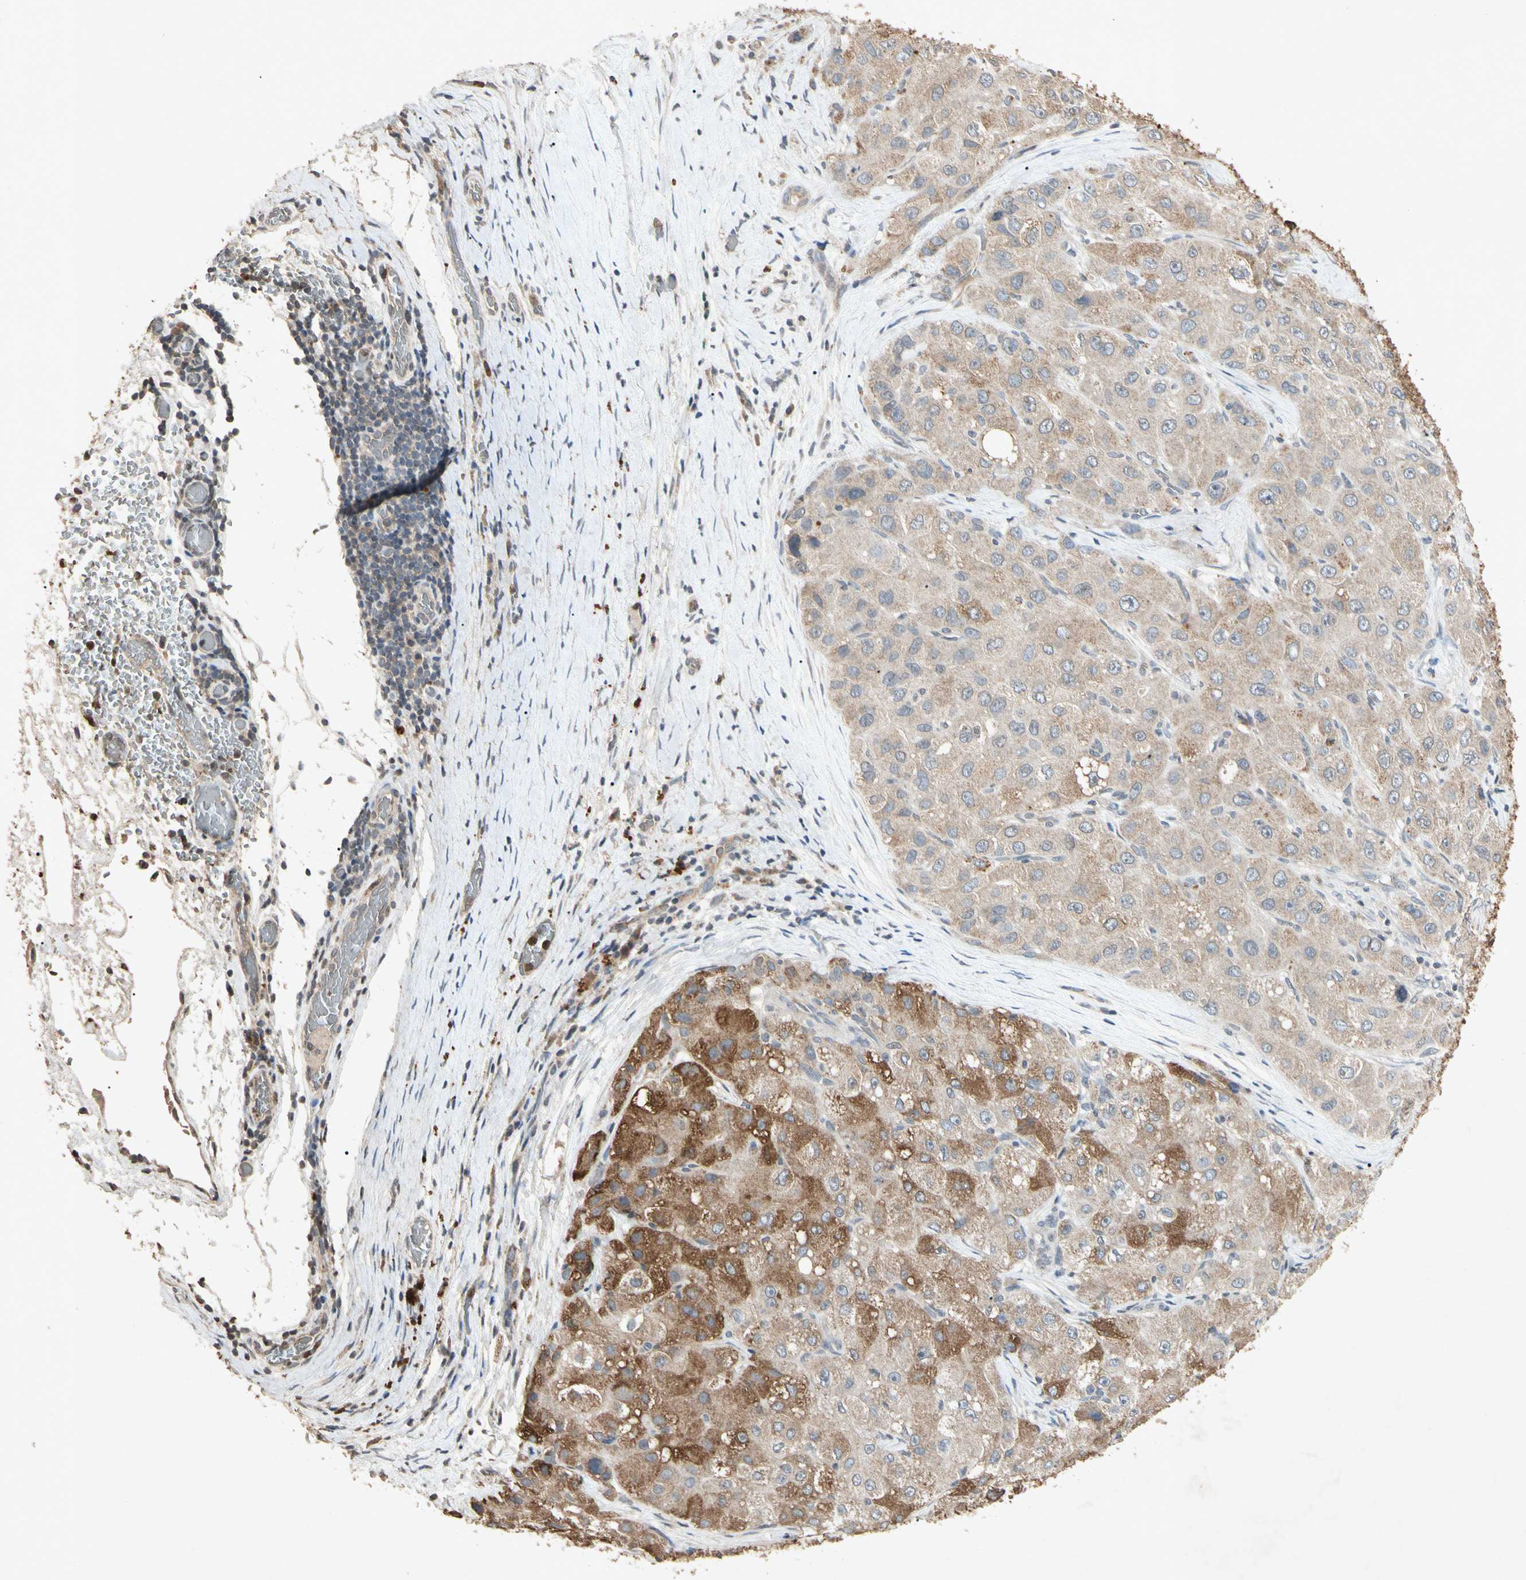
{"staining": {"intensity": "weak", "quantity": ">75%", "location": "cytoplasmic/membranous"}, "tissue": "liver cancer", "cell_type": "Tumor cells", "image_type": "cancer", "snomed": [{"axis": "morphology", "description": "Carcinoma, Hepatocellular, NOS"}, {"axis": "topography", "description": "Liver"}], "caption": "Liver cancer stained with IHC exhibits weak cytoplasmic/membranous staining in about >75% of tumor cells. The protein is stained brown, and the nuclei are stained in blue (DAB (3,3'-diaminobenzidine) IHC with brightfield microscopy, high magnification).", "gene": "MSRB1", "patient": {"sex": "male", "age": 80}}